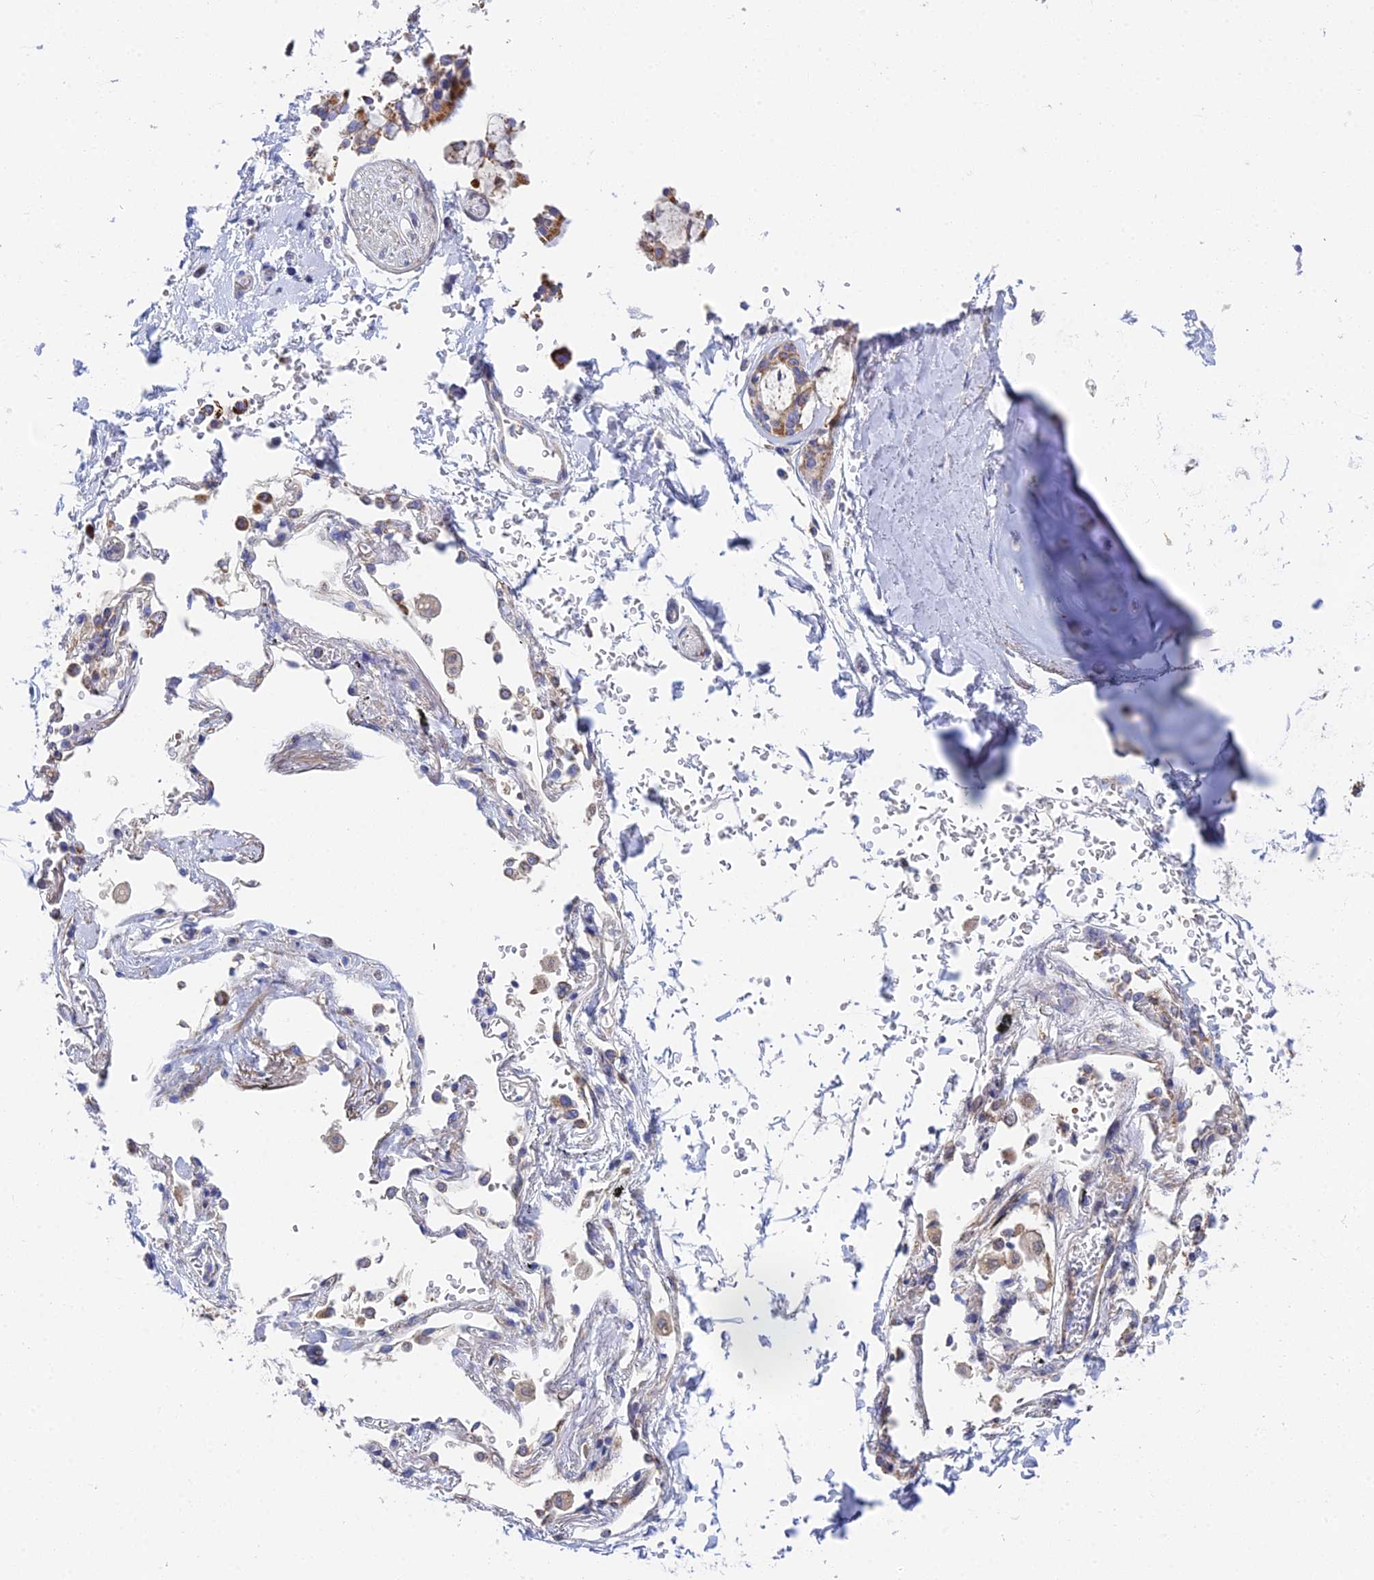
{"staining": {"intensity": "negative", "quantity": "none", "location": "none"}, "tissue": "adipose tissue", "cell_type": "Adipocytes", "image_type": "normal", "snomed": [{"axis": "morphology", "description": "Normal tissue, NOS"}, {"axis": "topography", "description": "Cartilage tissue"}], "caption": "The micrograph demonstrates no staining of adipocytes in unremarkable adipose tissue. (Immunohistochemistry, brightfield microscopy, high magnification).", "gene": "CSPG4", "patient": {"sex": "male", "age": 73}}